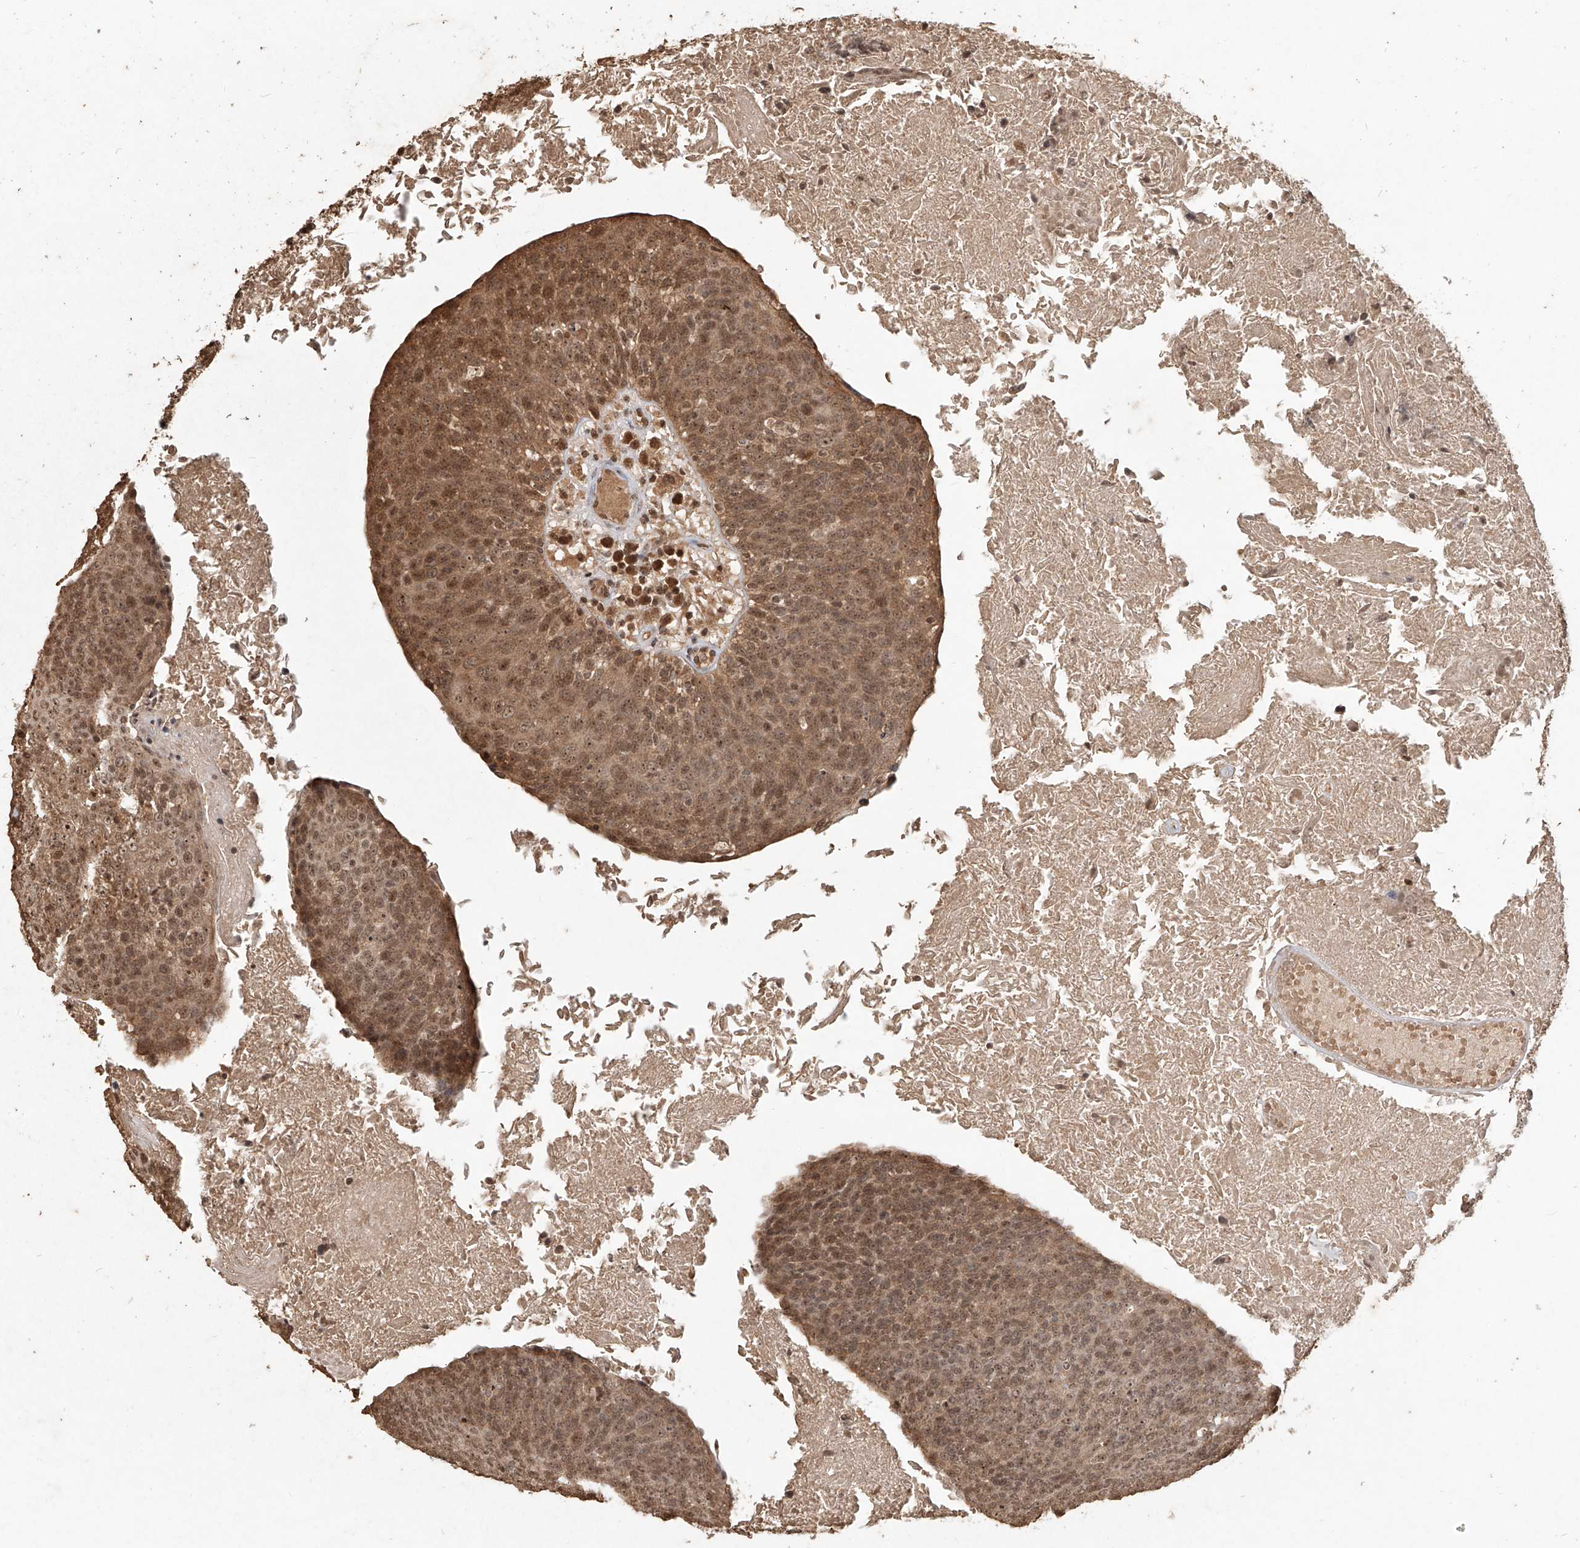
{"staining": {"intensity": "moderate", "quantity": ">75%", "location": "cytoplasmic/membranous,nuclear"}, "tissue": "head and neck cancer", "cell_type": "Tumor cells", "image_type": "cancer", "snomed": [{"axis": "morphology", "description": "Squamous cell carcinoma, NOS"}, {"axis": "morphology", "description": "Squamous cell carcinoma, metastatic, NOS"}, {"axis": "topography", "description": "Lymph node"}, {"axis": "topography", "description": "Head-Neck"}], "caption": "Immunohistochemistry (IHC) (DAB) staining of human metastatic squamous cell carcinoma (head and neck) demonstrates moderate cytoplasmic/membranous and nuclear protein positivity in about >75% of tumor cells.", "gene": "UBE2K", "patient": {"sex": "male", "age": 62}}